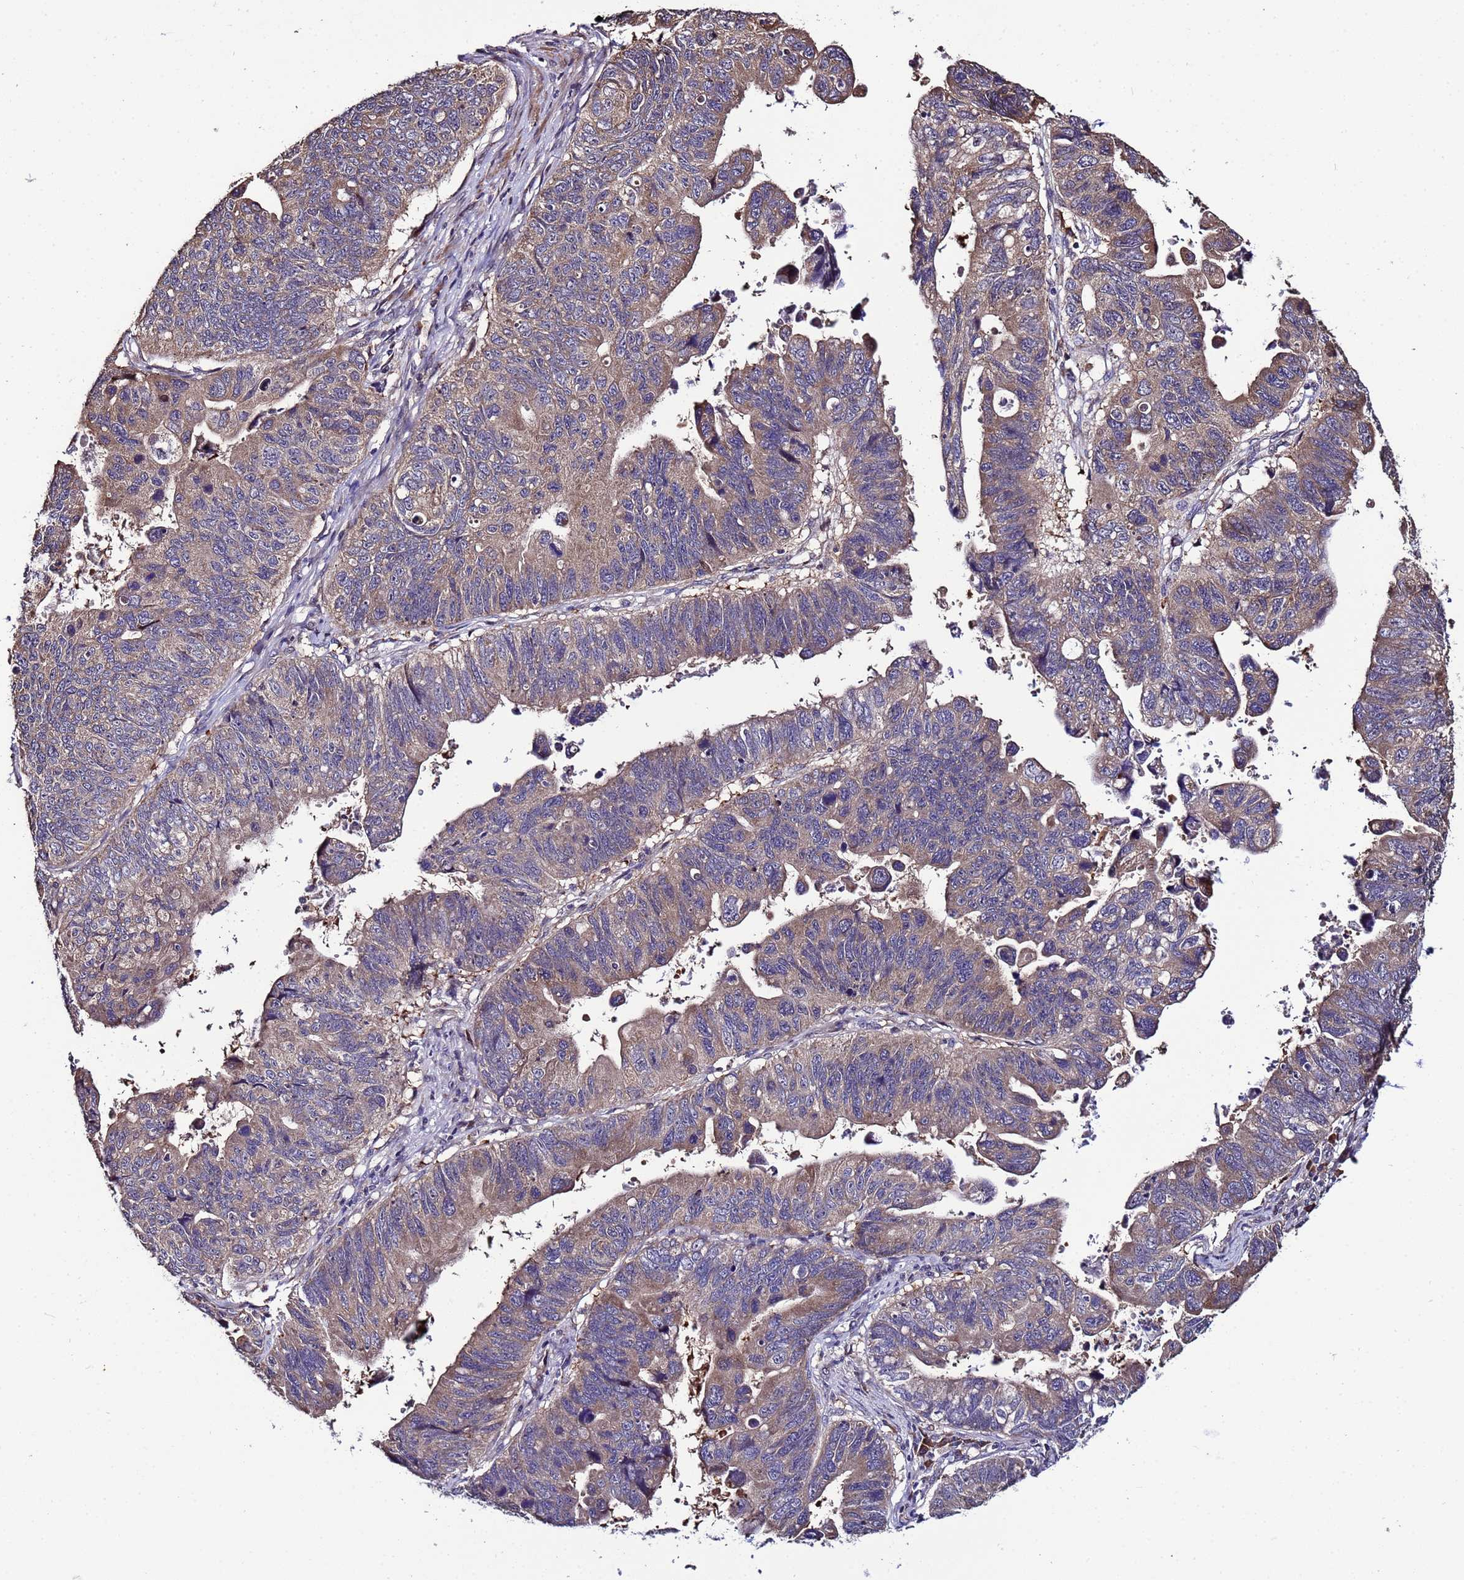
{"staining": {"intensity": "moderate", "quantity": ">75%", "location": "cytoplasmic/membranous"}, "tissue": "stomach cancer", "cell_type": "Tumor cells", "image_type": "cancer", "snomed": [{"axis": "morphology", "description": "Adenocarcinoma, NOS"}, {"axis": "topography", "description": "Stomach"}], "caption": "Protein expression analysis of stomach adenocarcinoma displays moderate cytoplasmic/membranous expression in about >75% of tumor cells.", "gene": "WNK4", "patient": {"sex": "male", "age": 59}}